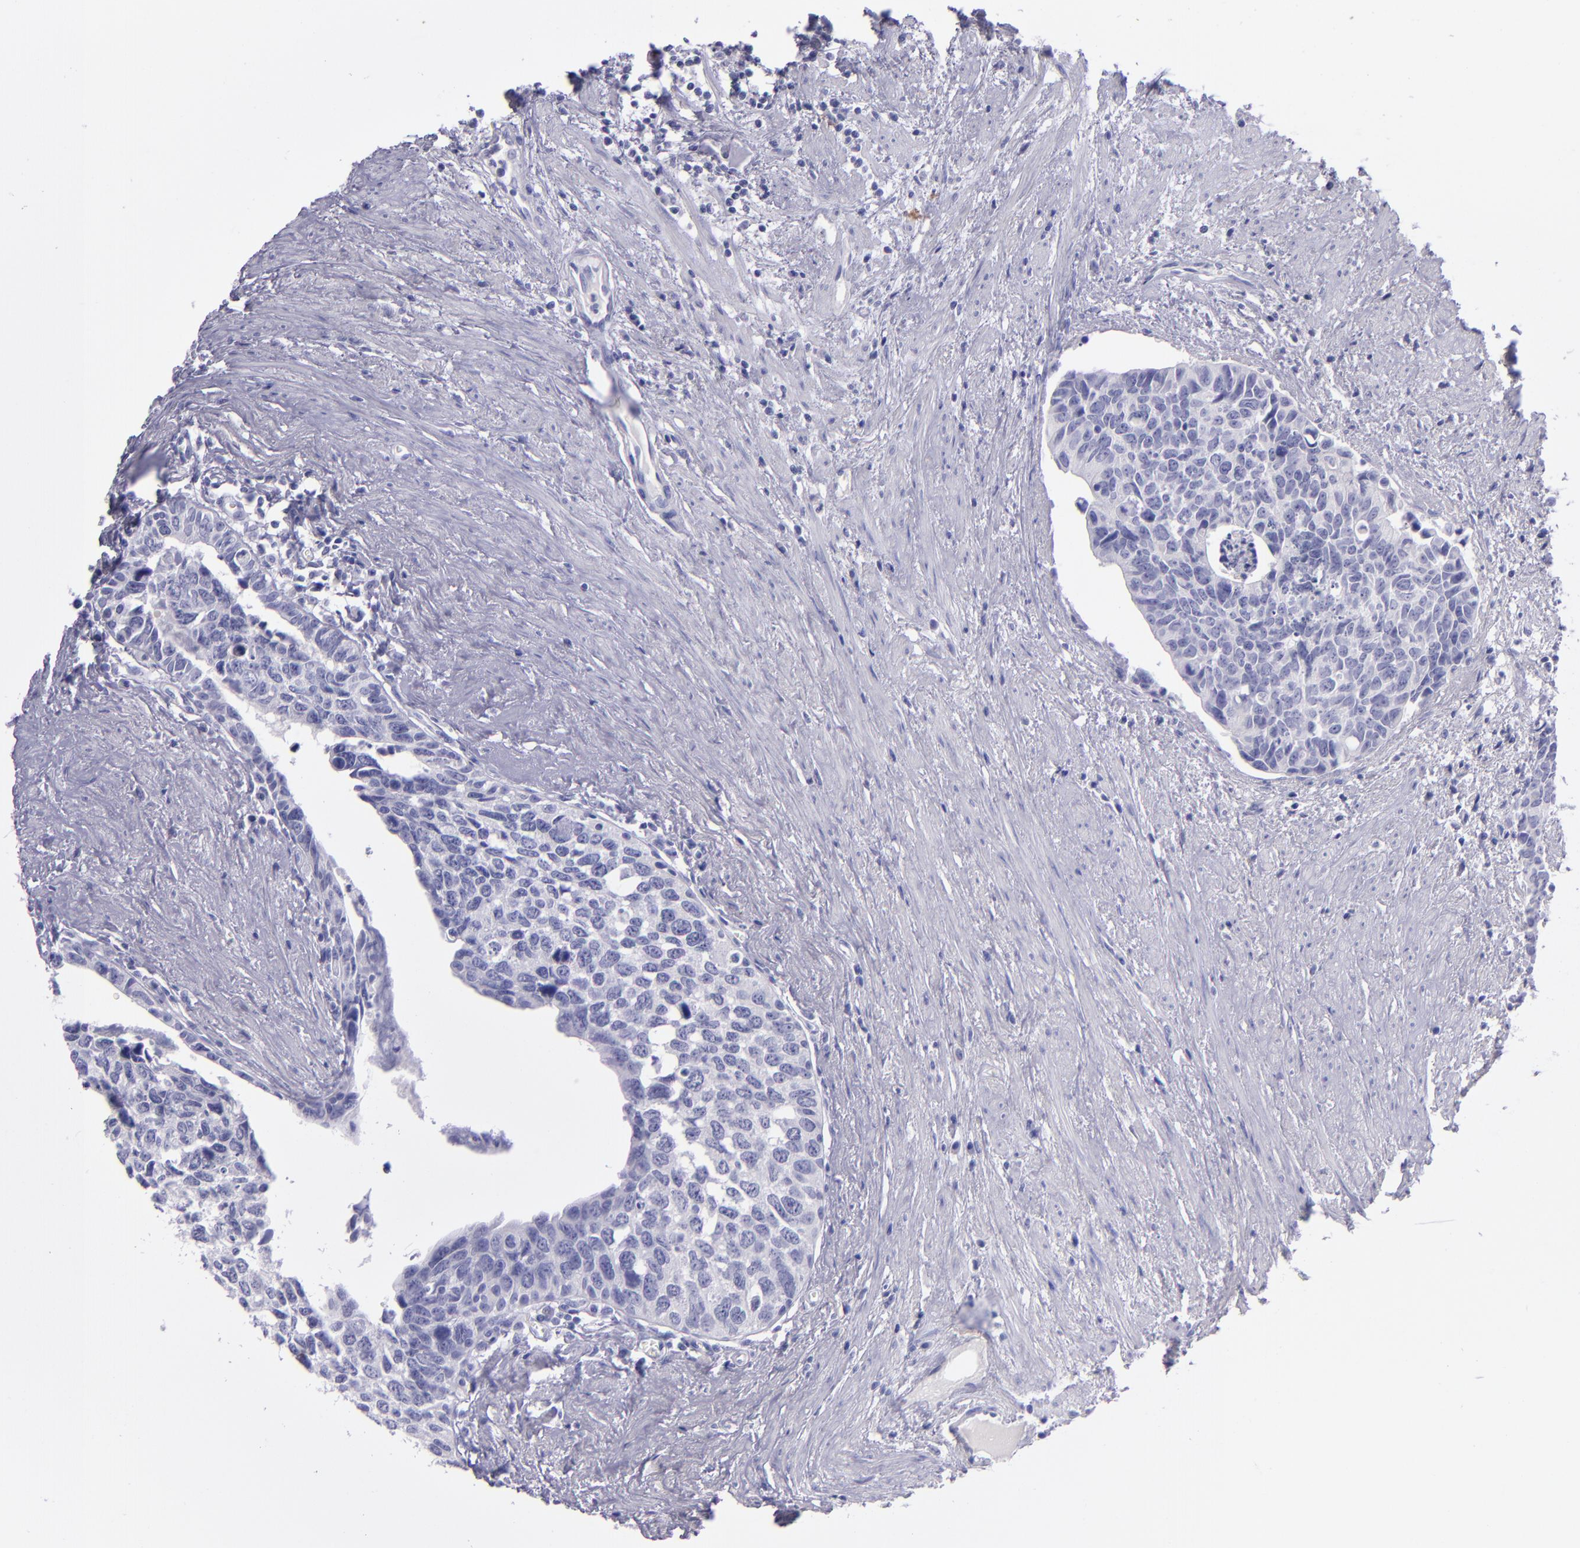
{"staining": {"intensity": "negative", "quantity": "none", "location": "none"}, "tissue": "urothelial cancer", "cell_type": "Tumor cells", "image_type": "cancer", "snomed": [{"axis": "morphology", "description": "Urothelial carcinoma, High grade"}, {"axis": "topography", "description": "Urinary bladder"}], "caption": "The image exhibits no significant staining in tumor cells of urothelial carcinoma (high-grade).", "gene": "TNNT3", "patient": {"sex": "male", "age": 81}}